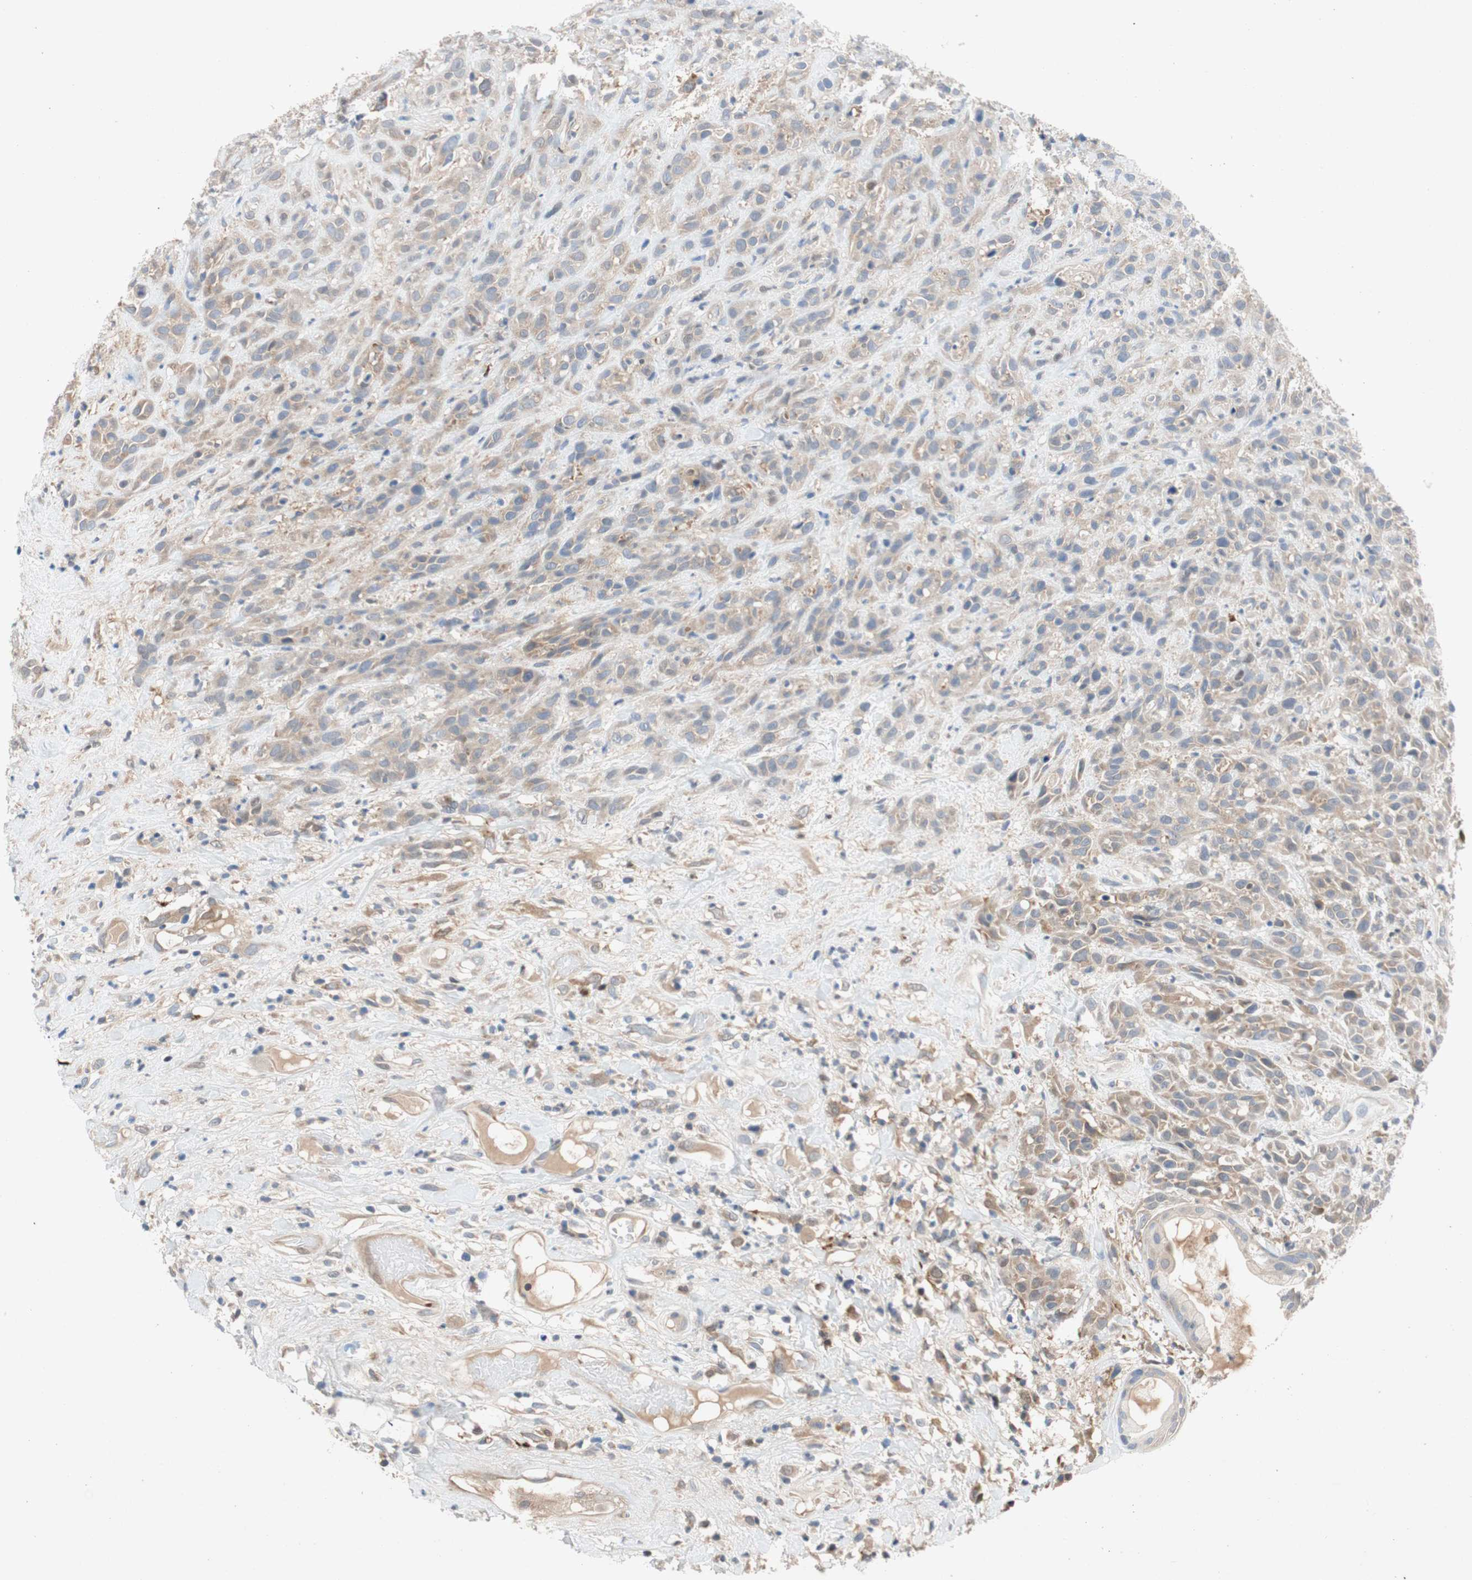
{"staining": {"intensity": "weak", "quantity": "25%-75%", "location": "cytoplasmic/membranous"}, "tissue": "head and neck cancer", "cell_type": "Tumor cells", "image_type": "cancer", "snomed": [{"axis": "morphology", "description": "Normal tissue, NOS"}, {"axis": "morphology", "description": "Squamous cell carcinoma, NOS"}, {"axis": "topography", "description": "Cartilage tissue"}, {"axis": "topography", "description": "Head-Neck"}], "caption": "Head and neck cancer (squamous cell carcinoma) stained with immunohistochemistry (IHC) exhibits weak cytoplasmic/membranous positivity in about 25%-75% of tumor cells.", "gene": "RELB", "patient": {"sex": "male", "age": 62}}